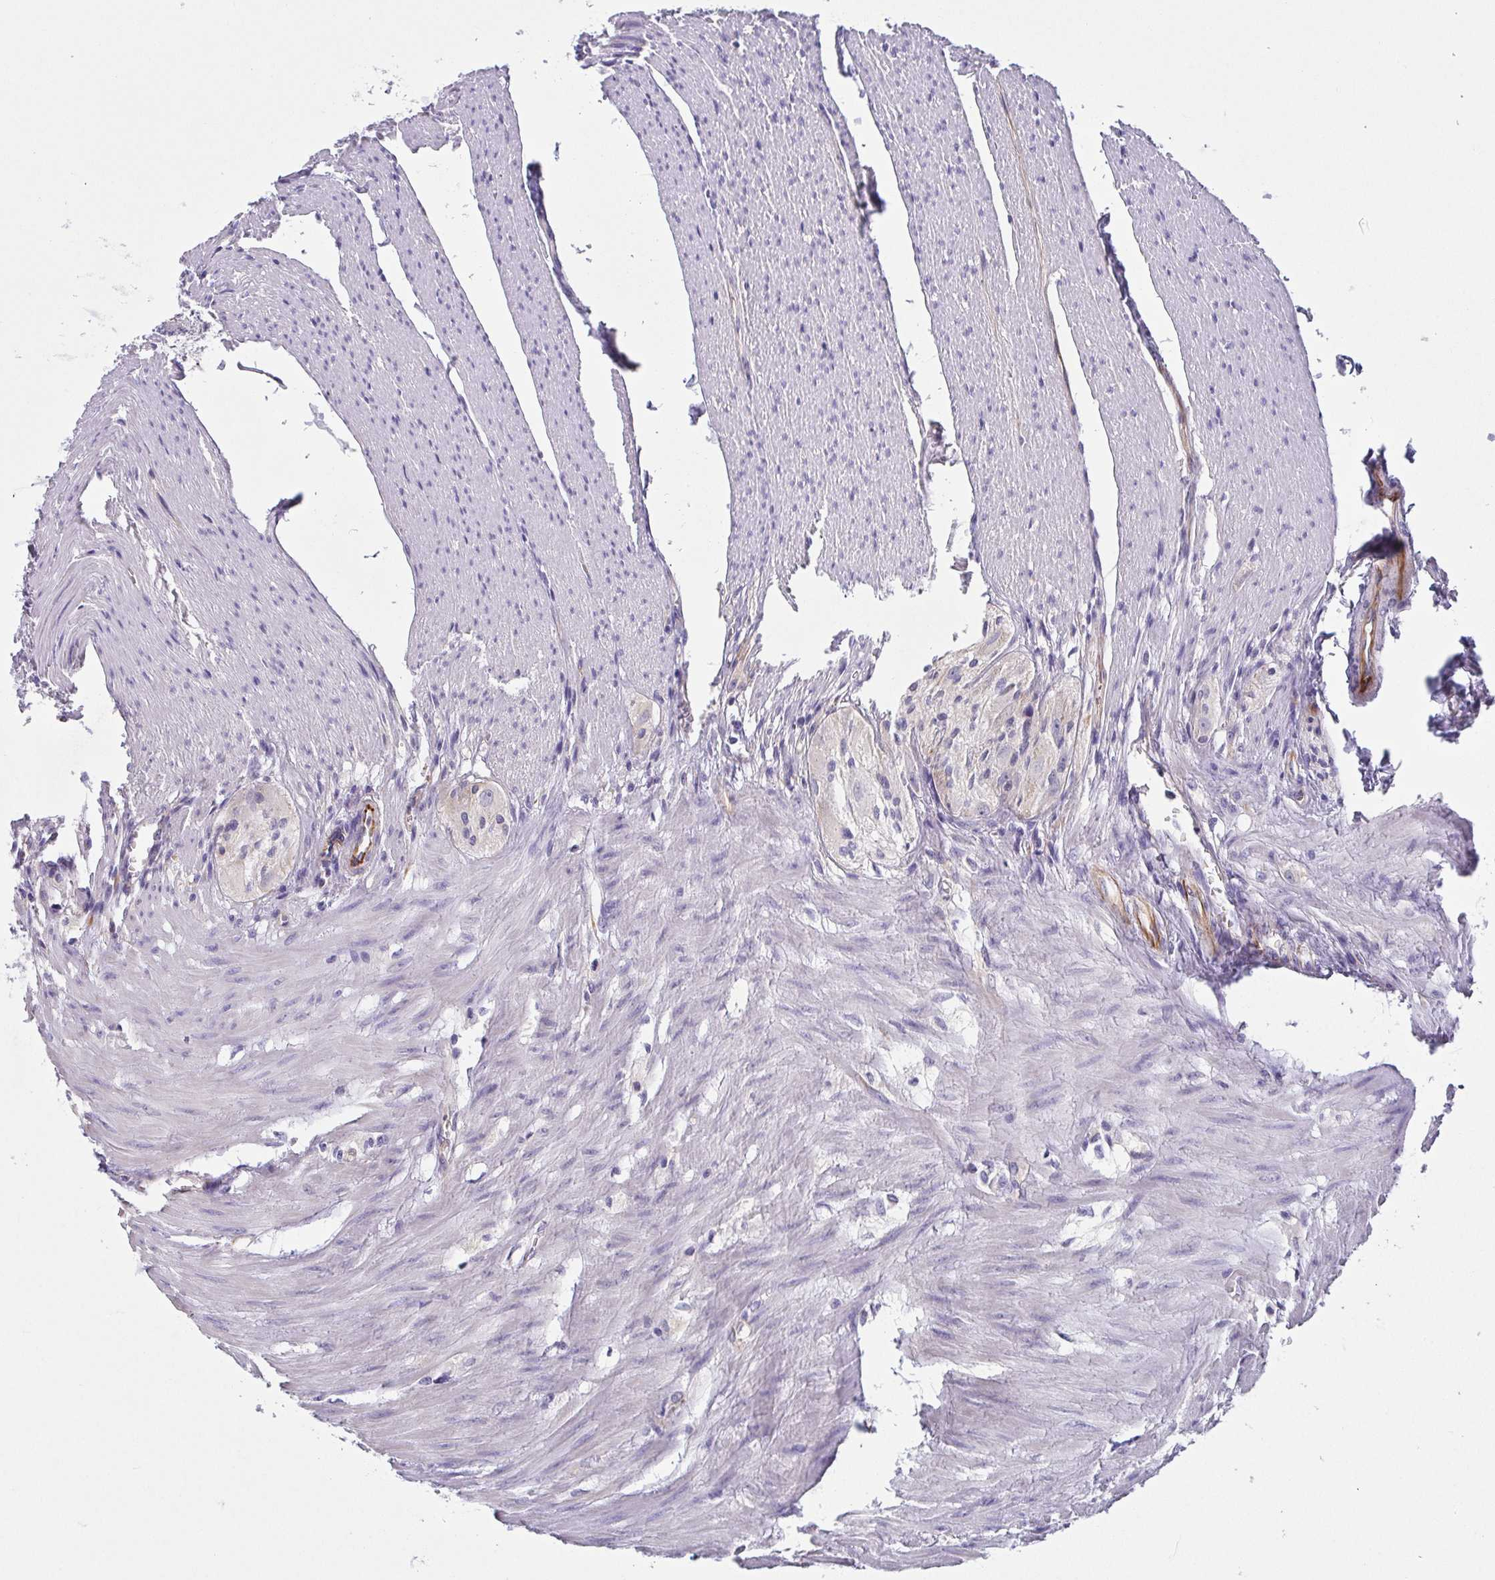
{"staining": {"intensity": "negative", "quantity": "none", "location": "none"}, "tissue": "carcinoid", "cell_type": "Tumor cells", "image_type": "cancer", "snomed": [{"axis": "morphology", "description": "Carcinoid, malignant, NOS"}, {"axis": "topography", "description": "Small intestine"}], "caption": "Human malignant carcinoid stained for a protein using immunohistochemistry (IHC) shows no staining in tumor cells.", "gene": "COL17A1", "patient": {"sex": "male", "age": 73}}